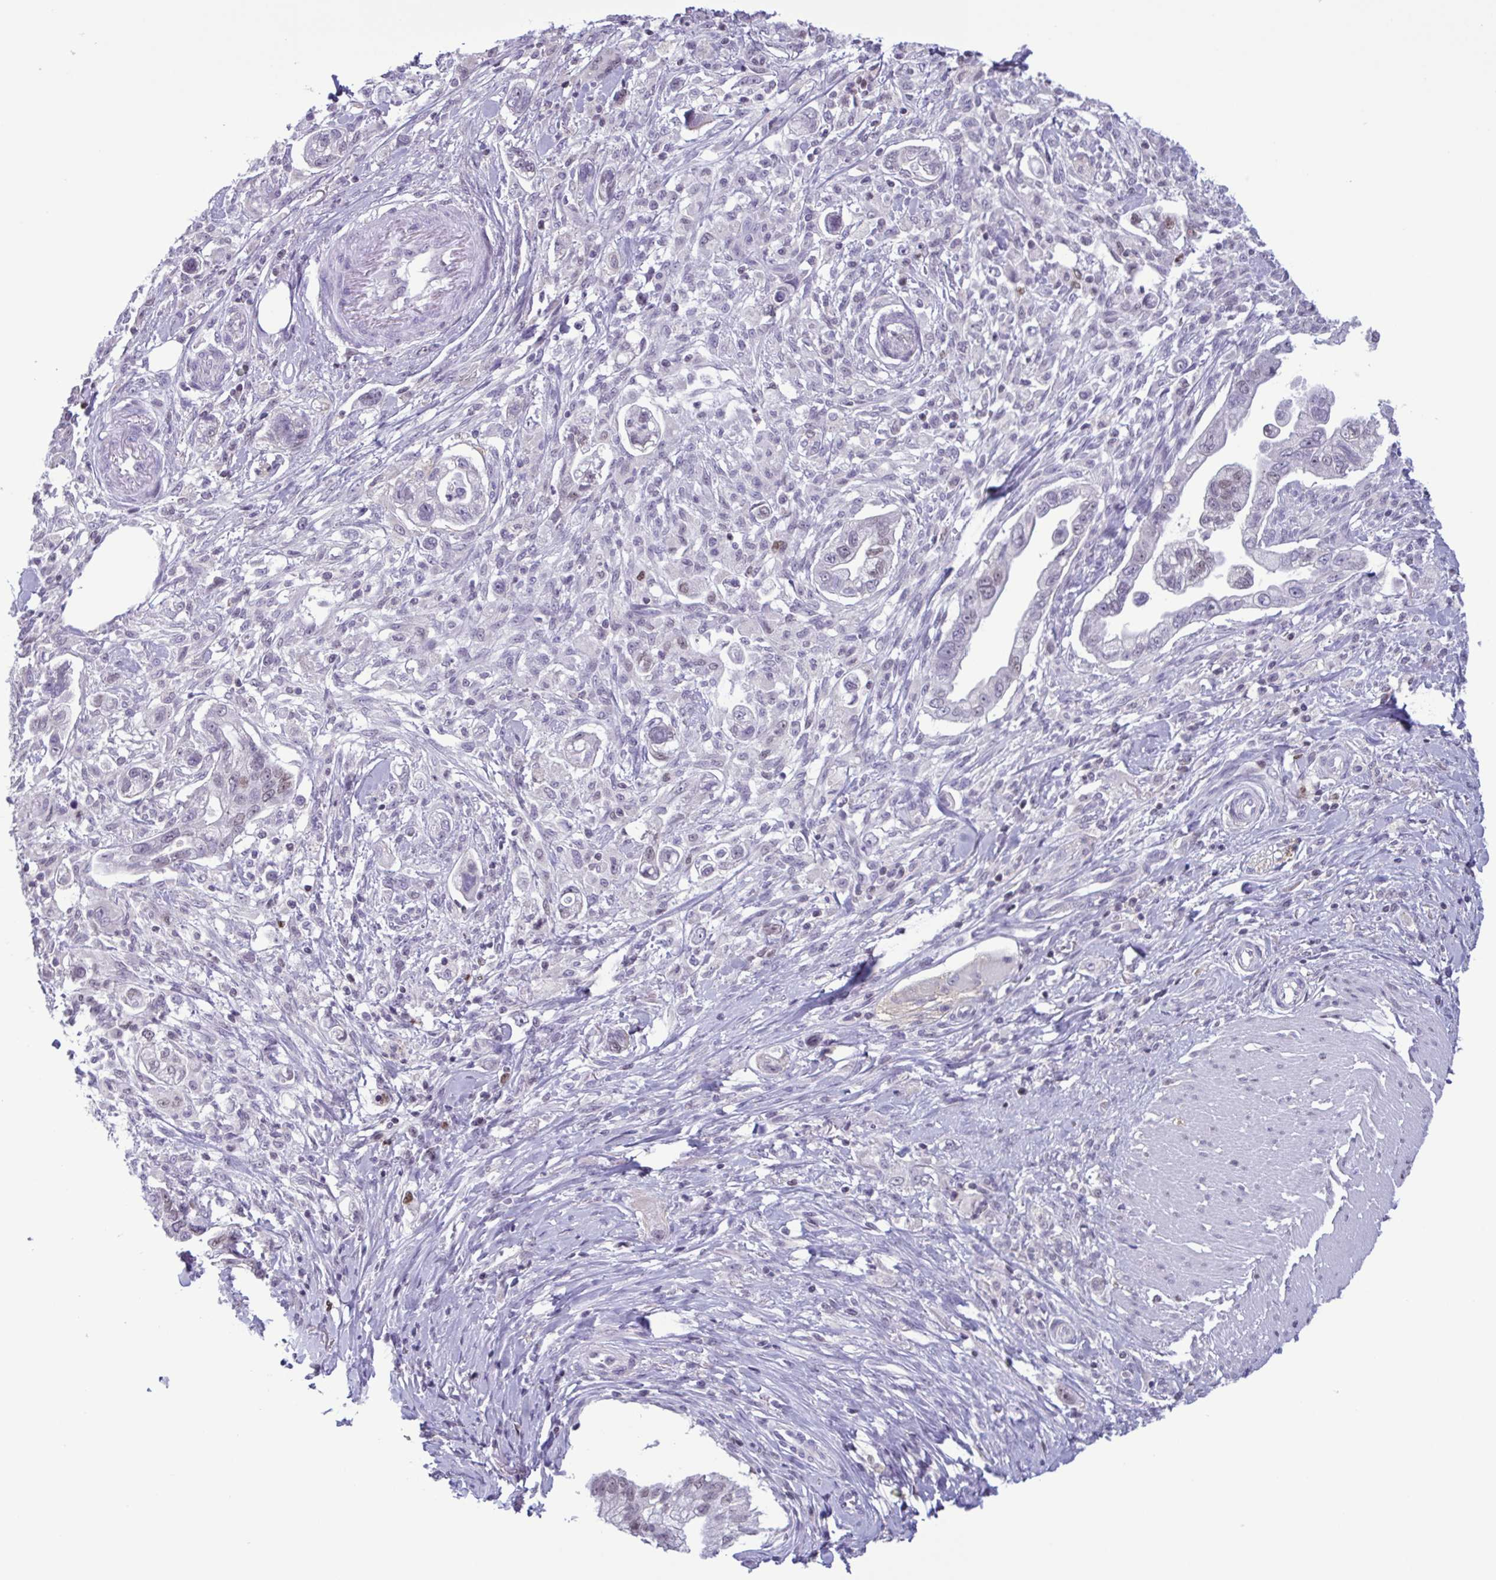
{"staining": {"intensity": "moderate", "quantity": "<25%", "location": "nuclear"}, "tissue": "pancreatic cancer", "cell_type": "Tumor cells", "image_type": "cancer", "snomed": [{"axis": "morphology", "description": "Adenocarcinoma, NOS"}, {"axis": "topography", "description": "Pancreas"}], "caption": "High-power microscopy captured an immunohistochemistry (IHC) micrograph of pancreatic cancer (adenocarcinoma), revealing moderate nuclear positivity in about <25% of tumor cells. Immunohistochemistry (ihc) stains the protein in brown and the nuclei are stained blue.", "gene": "IRF1", "patient": {"sex": "male", "age": 70}}